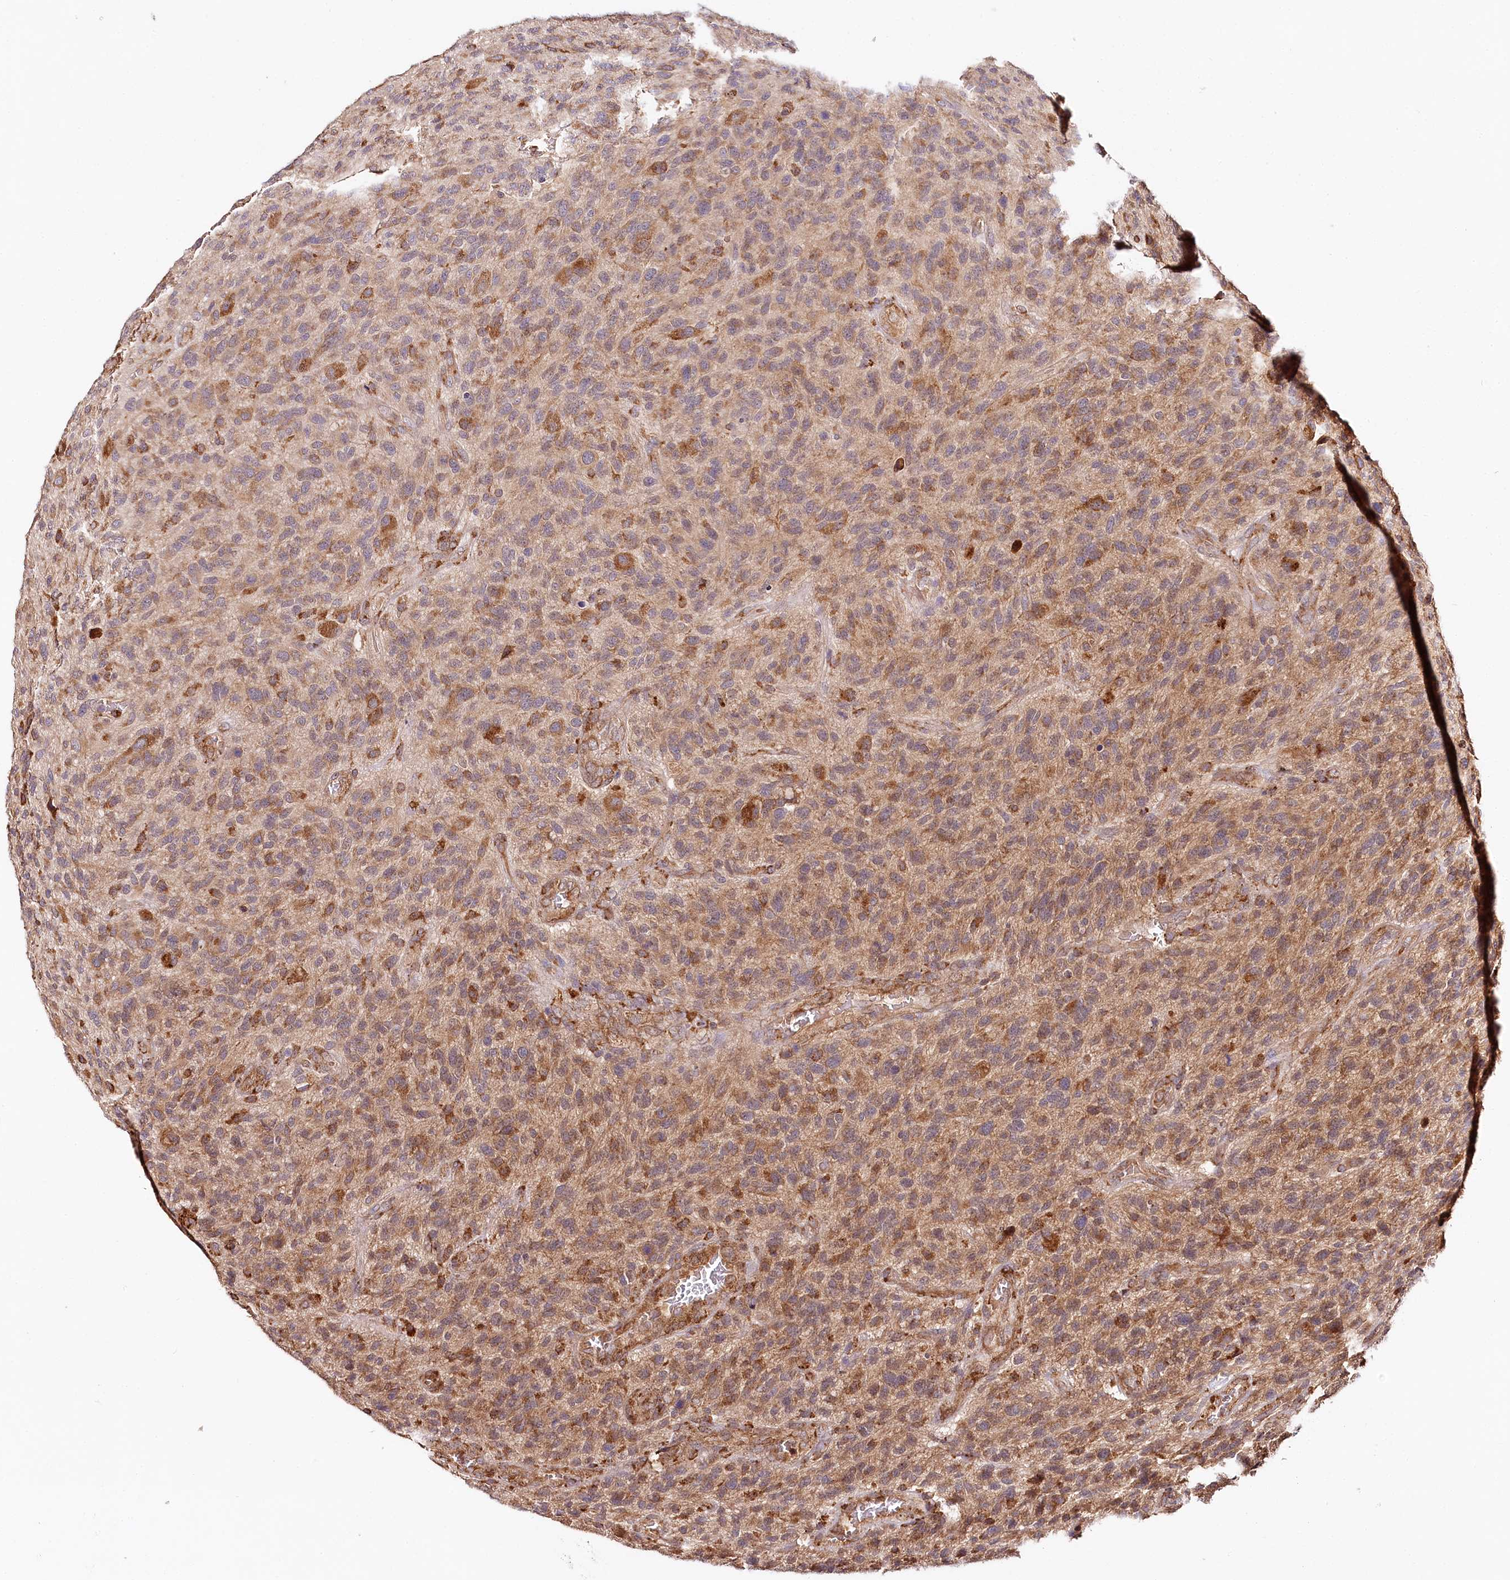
{"staining": {"intensity": "strong", "quantity": "25%-75%", "location": "cytoplasmic/membranous"}, "tissue": "glioma", "cell_type": "Tumor cells", "image_type": "cancer", "snomed": [{"axis": "morphology", "description": "Glioma, malignant, High grade"}, {"axis": "topography", "description": "Brain"}], "caption": "Strong cytoplasmic/membranous expression is identified in approximately 25%-75% of tumor cells in malignant glioma (high-grade).", "gene": "VEGFA", "patient": {"sex": "male", "age": 47}}